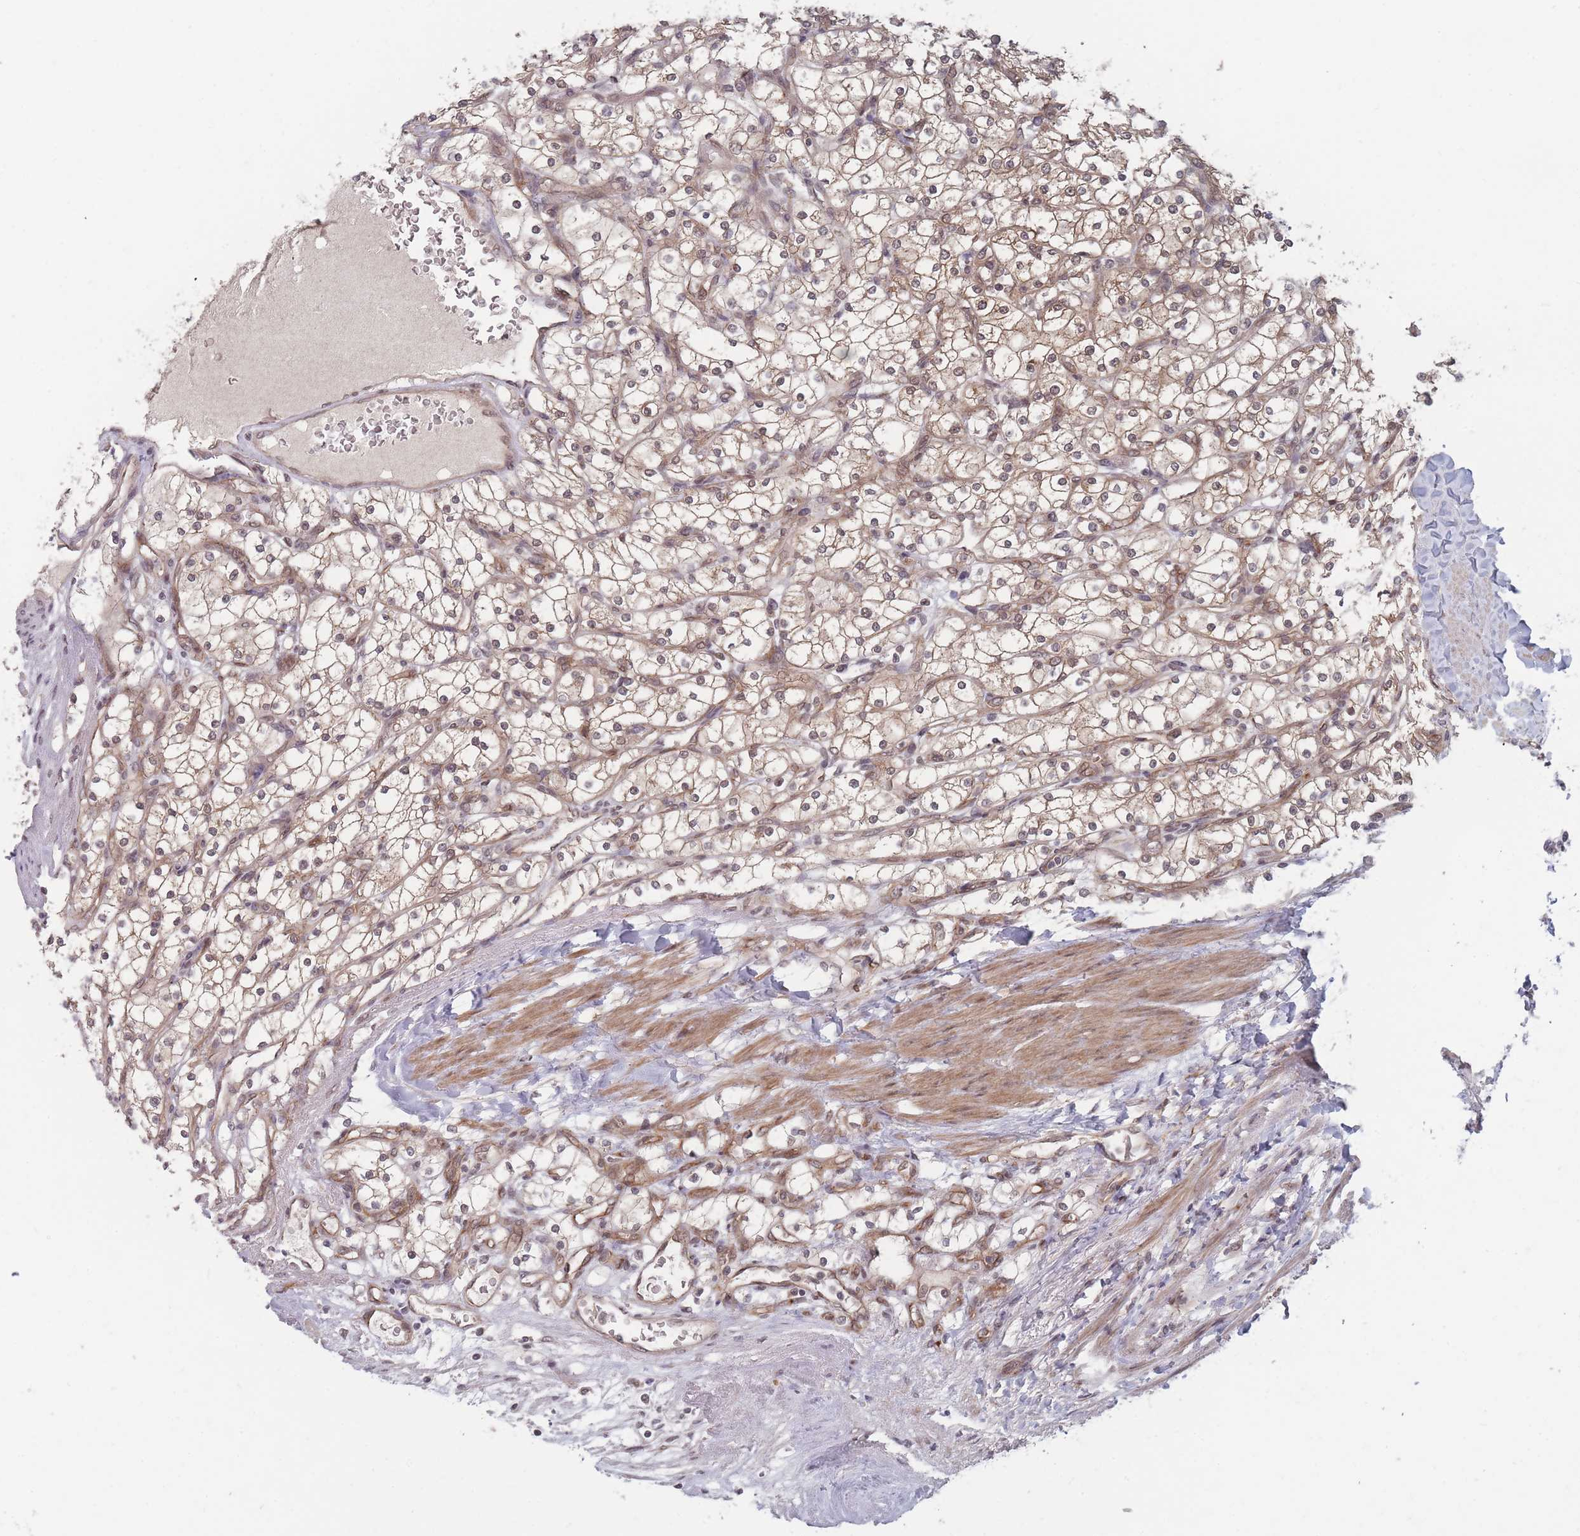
{"staining": {"intensity": "weak", "quantity": "25%-75%", "location": "cytoplasmic/membranous,nuclear"}, "tissue": "renal cancer", "cell_type": "Tumor cells", "image_type": "cancer", "snomed": [{"axis": "morphology", "description": "Adenocarcinoma, NOS"}, {"axis": "topography", "description": "Kidney"}], "caption": "Weak cytoplasmic/membranous and nuclear protein staining is appreciated in about 25%-75% of tumor cells in renal cancer. (Stains: DAB (3,3'-diaminobenzidine) in brown, nuclei in blue, Microscopy: brightfield microscopy at high magnification).", "gene": "CNTRL", "patient": {"sex": "male", "age": 80}}